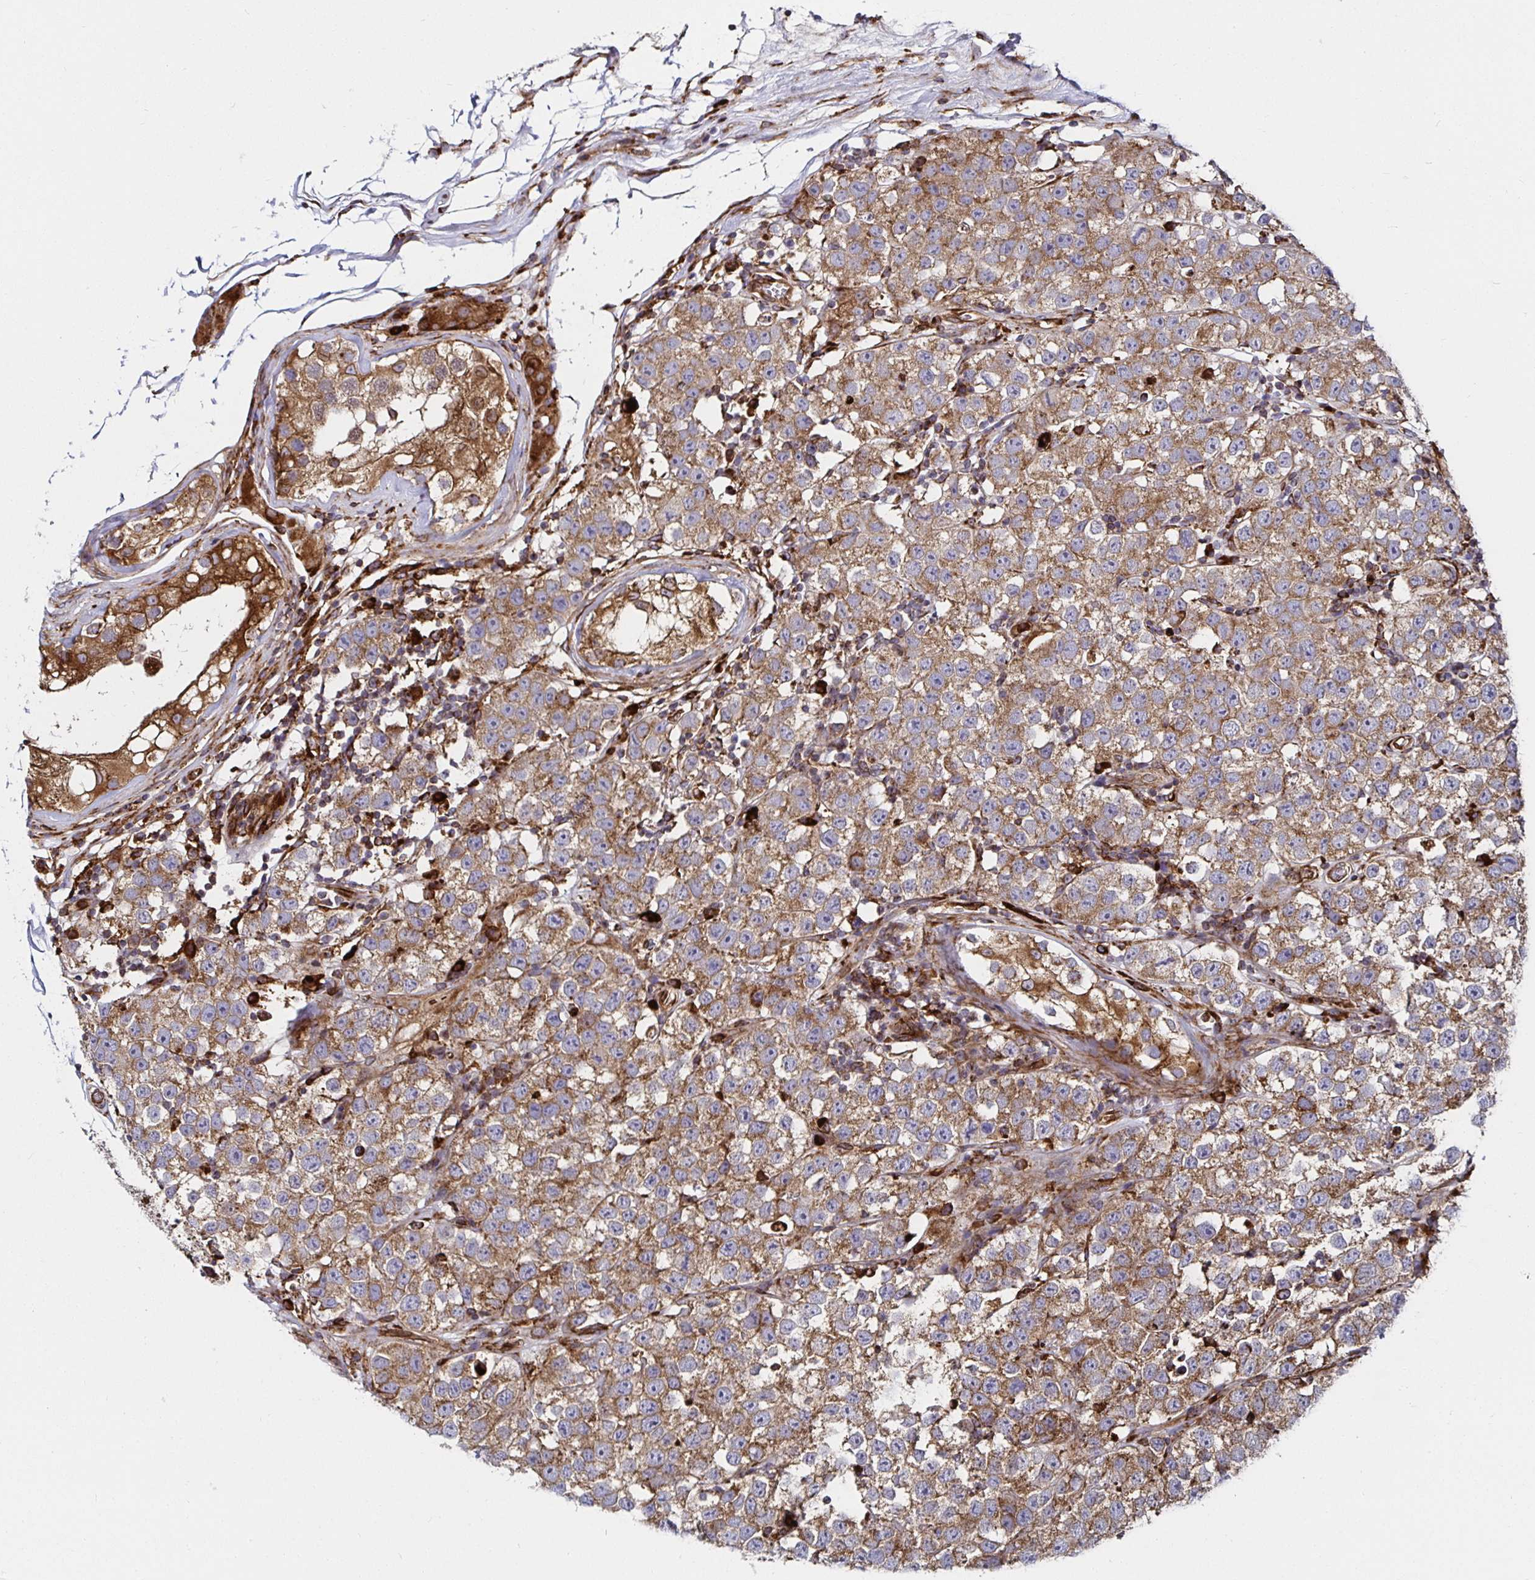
{"staining": {"intensity": "moderate", "quantity": ">75%", "location": "cytoplasmic/membranous"}, "tissue": "testis cancer", "cell_type": "Tumor cells", "image_type": "cancer", "snomed": [{"axis": "morphology", "description": "Seminoma, NOS"}, {"axis": "topography", "description": "Testis"}], "caption": "Human seminoma (testis) stained for a protein (brown) reveals moderate cytoplasmic/membranous positive staining in about >75% of tumor cells.", "gene": "SMYD3", "patient": {"sex": "male", "age": 34}}